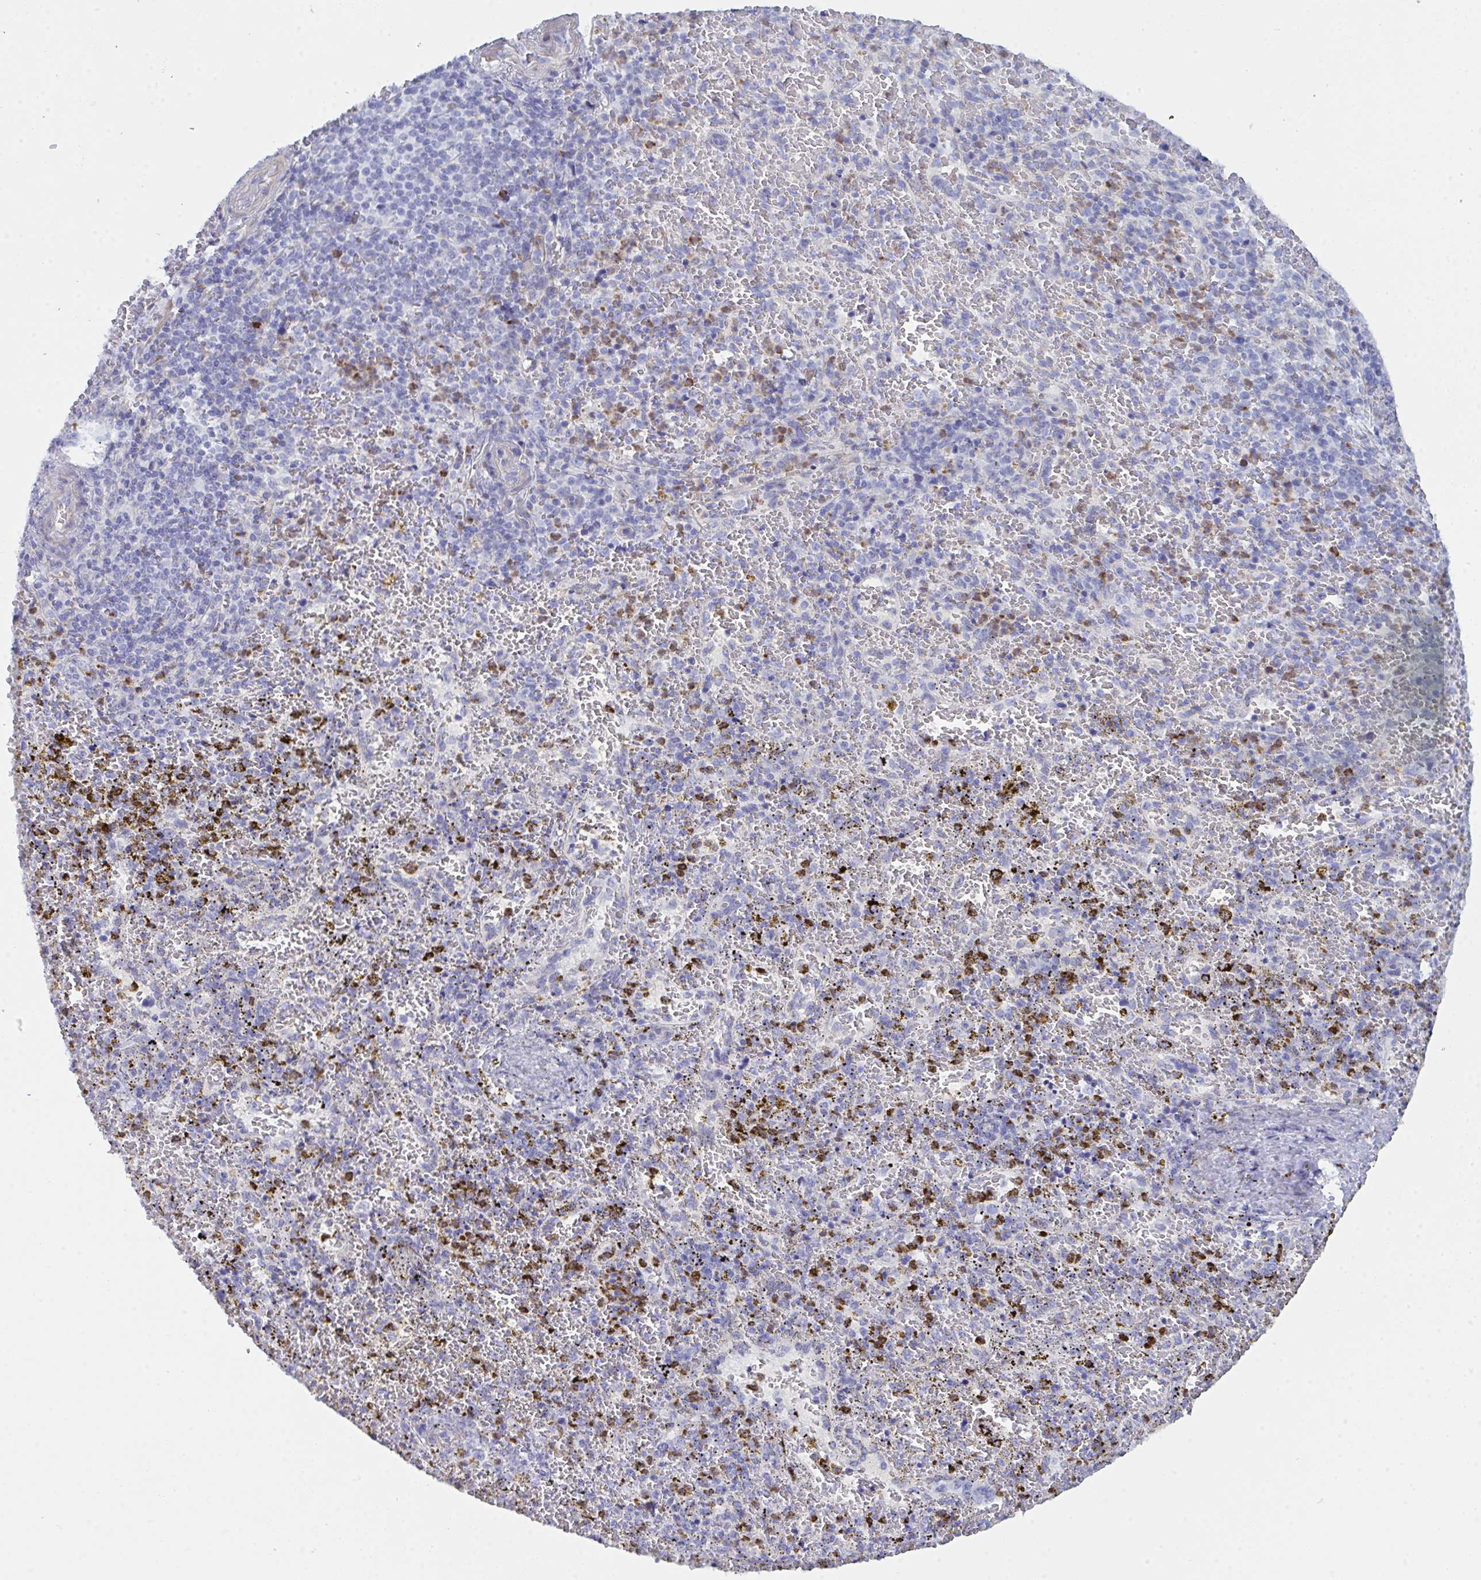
{"staining": {"intensity": "moderate", "quantity": "<25%", "location": "cytoplasmic/membranous"}, "tissue": "spleen", "cell_type": "Cells in red pulp", "image_type": "normal", "snomed": [{"axis": "morphology", "description": "Normal tissue, NOS"}, {"axis": "topography", "description": "Spleen"}], "caption": "Human spleen stained with a brown dye shows moderate cytoplasmic/membranous positive positivity in about <25% of cells in red pulp.", "gene": "CEP170B", "patient": {"sex": "female", "age": 50}}